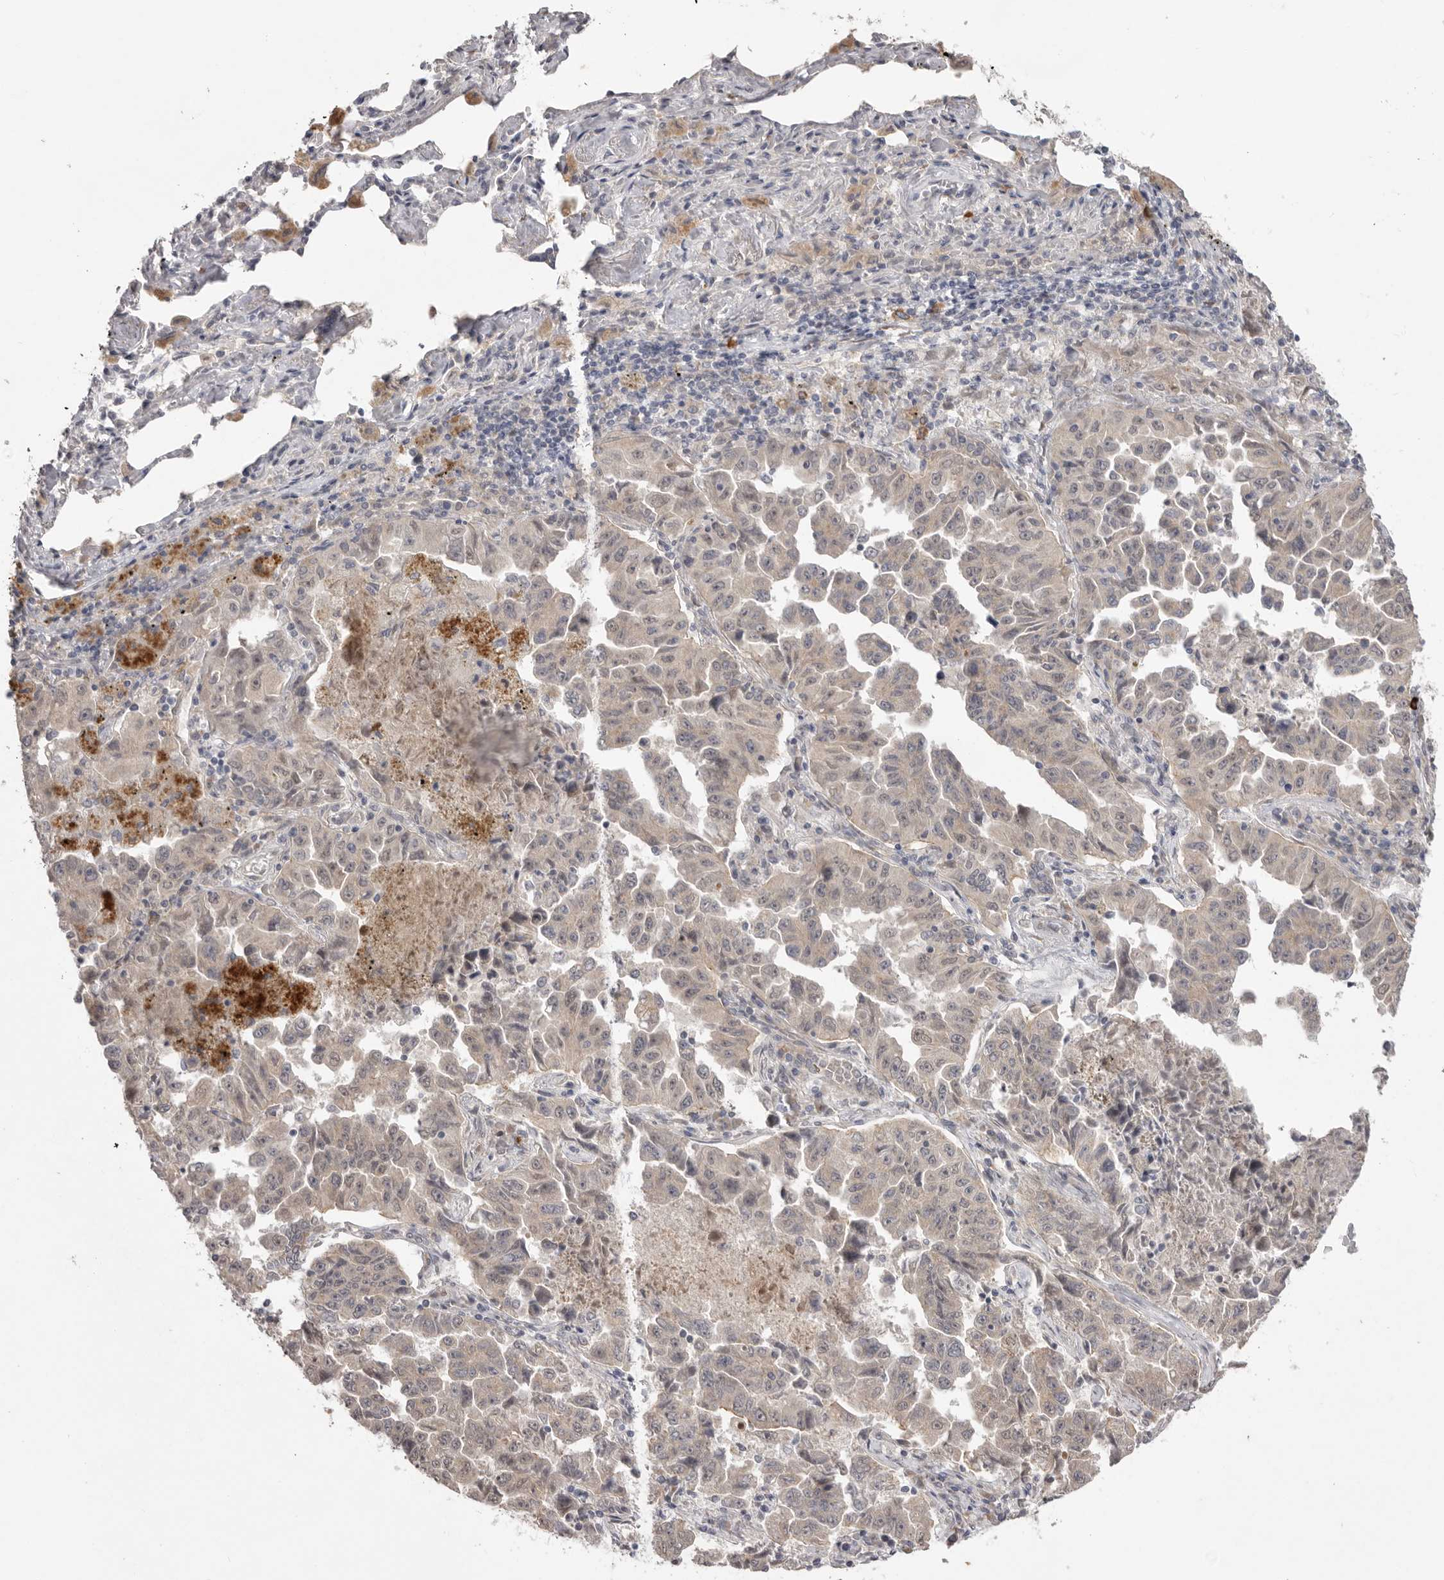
{"staining": {"intensity": "weak", "quantity": ">75%", "location": "cytoplasmic/membranous"}, "tissue": "lung cancer", "cell_type": "Tumor cells", "image_type": "cancer", "snomed": [{"axis": "morphology", "description": "Adenocarcinoma, NOS"}, {"axis": "topography", "description": "Lung"}], "caption": "High-power microscopy captured an immunohistochemistry image of lung adenocarcinoma, revealing weak cytoplasmic/membranous staining in approximately >75% of tumor cells.", "gene": "NSUN4", "patient": {"sex": "female", "age": 51}}